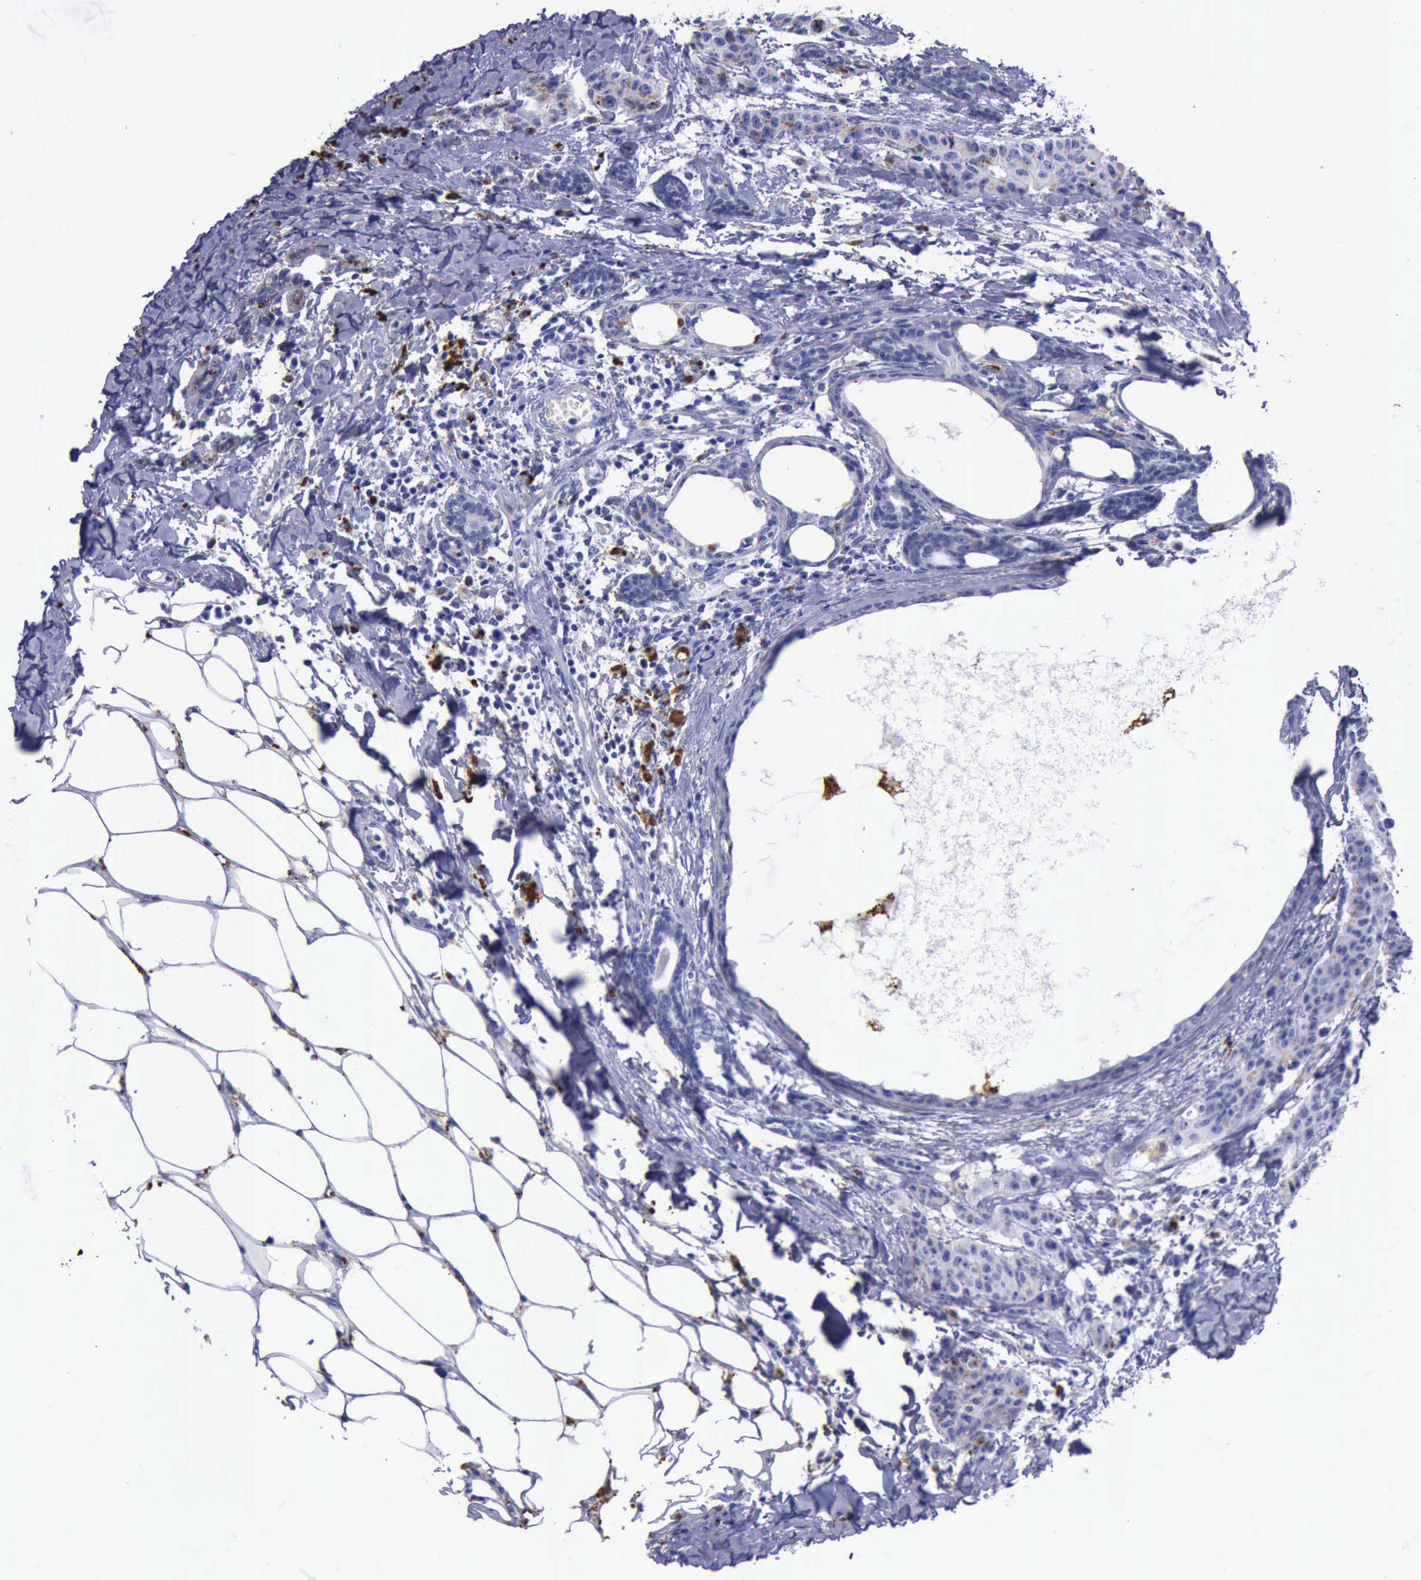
{"staining": {"intensity": "negative", "quantity": "none", "location": "none"}, "tissue": "breast cancer", "cell_type": "Tumor cells", "image_type": "cancer", "snomed": [{"axis": "morphology", "description": "Duct carcinoma"}, {"axis": "topography", "description": "Breast"}], "caption": "The photomicrograph displays no significant expression in tumor cells of breast cancer.", "gene": "CTSD", "patient": {"sex": "female", "age": 40}}